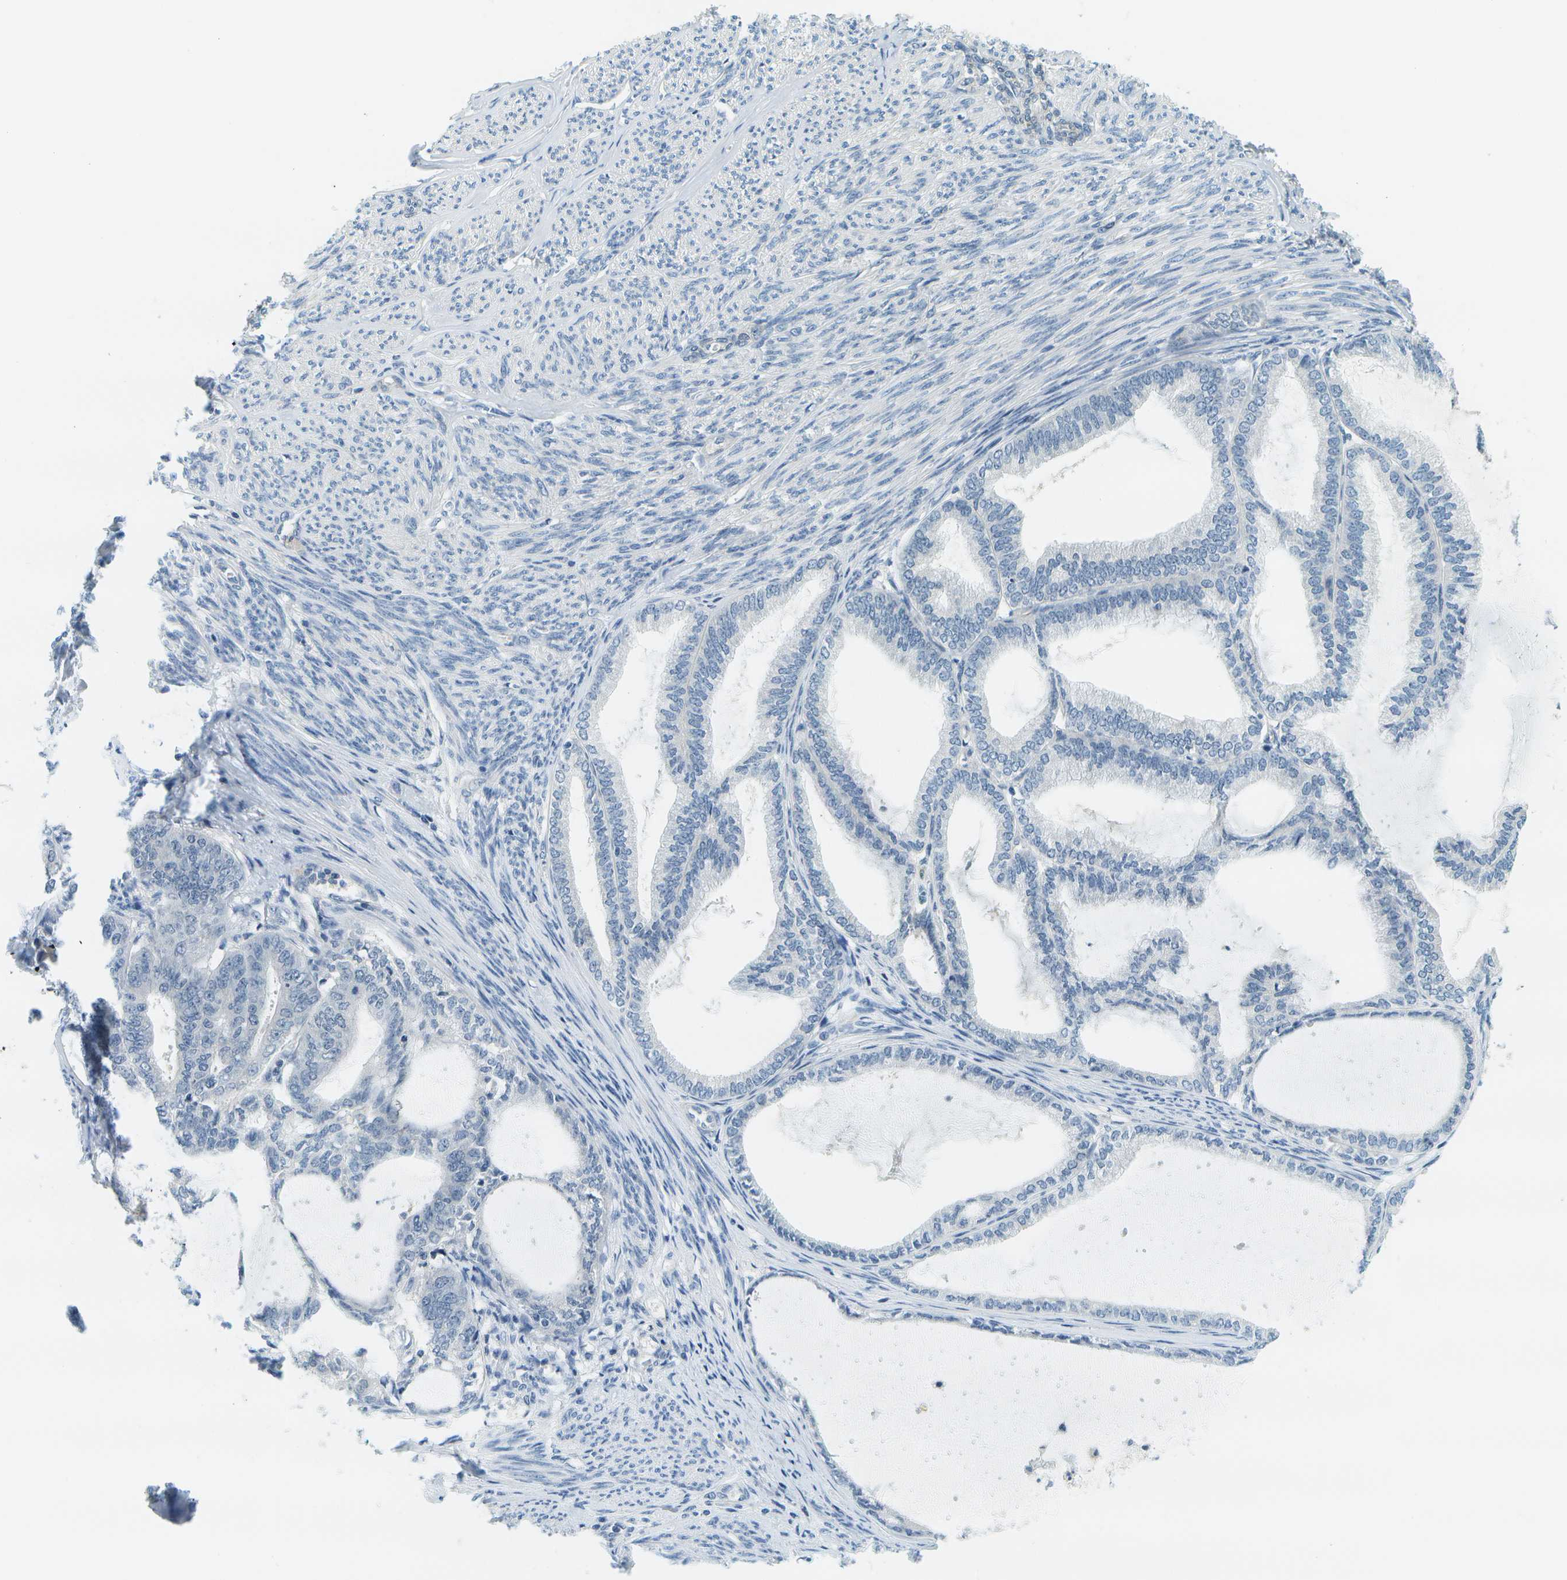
{"staining": {"intensity": "negative", "quantity": "none", "location": "none"}, "tissue": "endometrial cancer", "cell_type": "Tumor cells", "image_type": "cancer", "snomed": [{"axis": "morphology", "description": "Adenocarcinoma, NOS"}, {"axis": "topography", "description": "Endometrium"}], "caption": "Immunohistochemistry micrograph of neoplastic tissue: human adenocarcinoma (endometrial) stained with DAB (3,3'-diaminobenzidine) displays no significant protein staining in tumor cells.", "gene": "RASGRP2", "patient": {"sex": "female", "age": 86}}